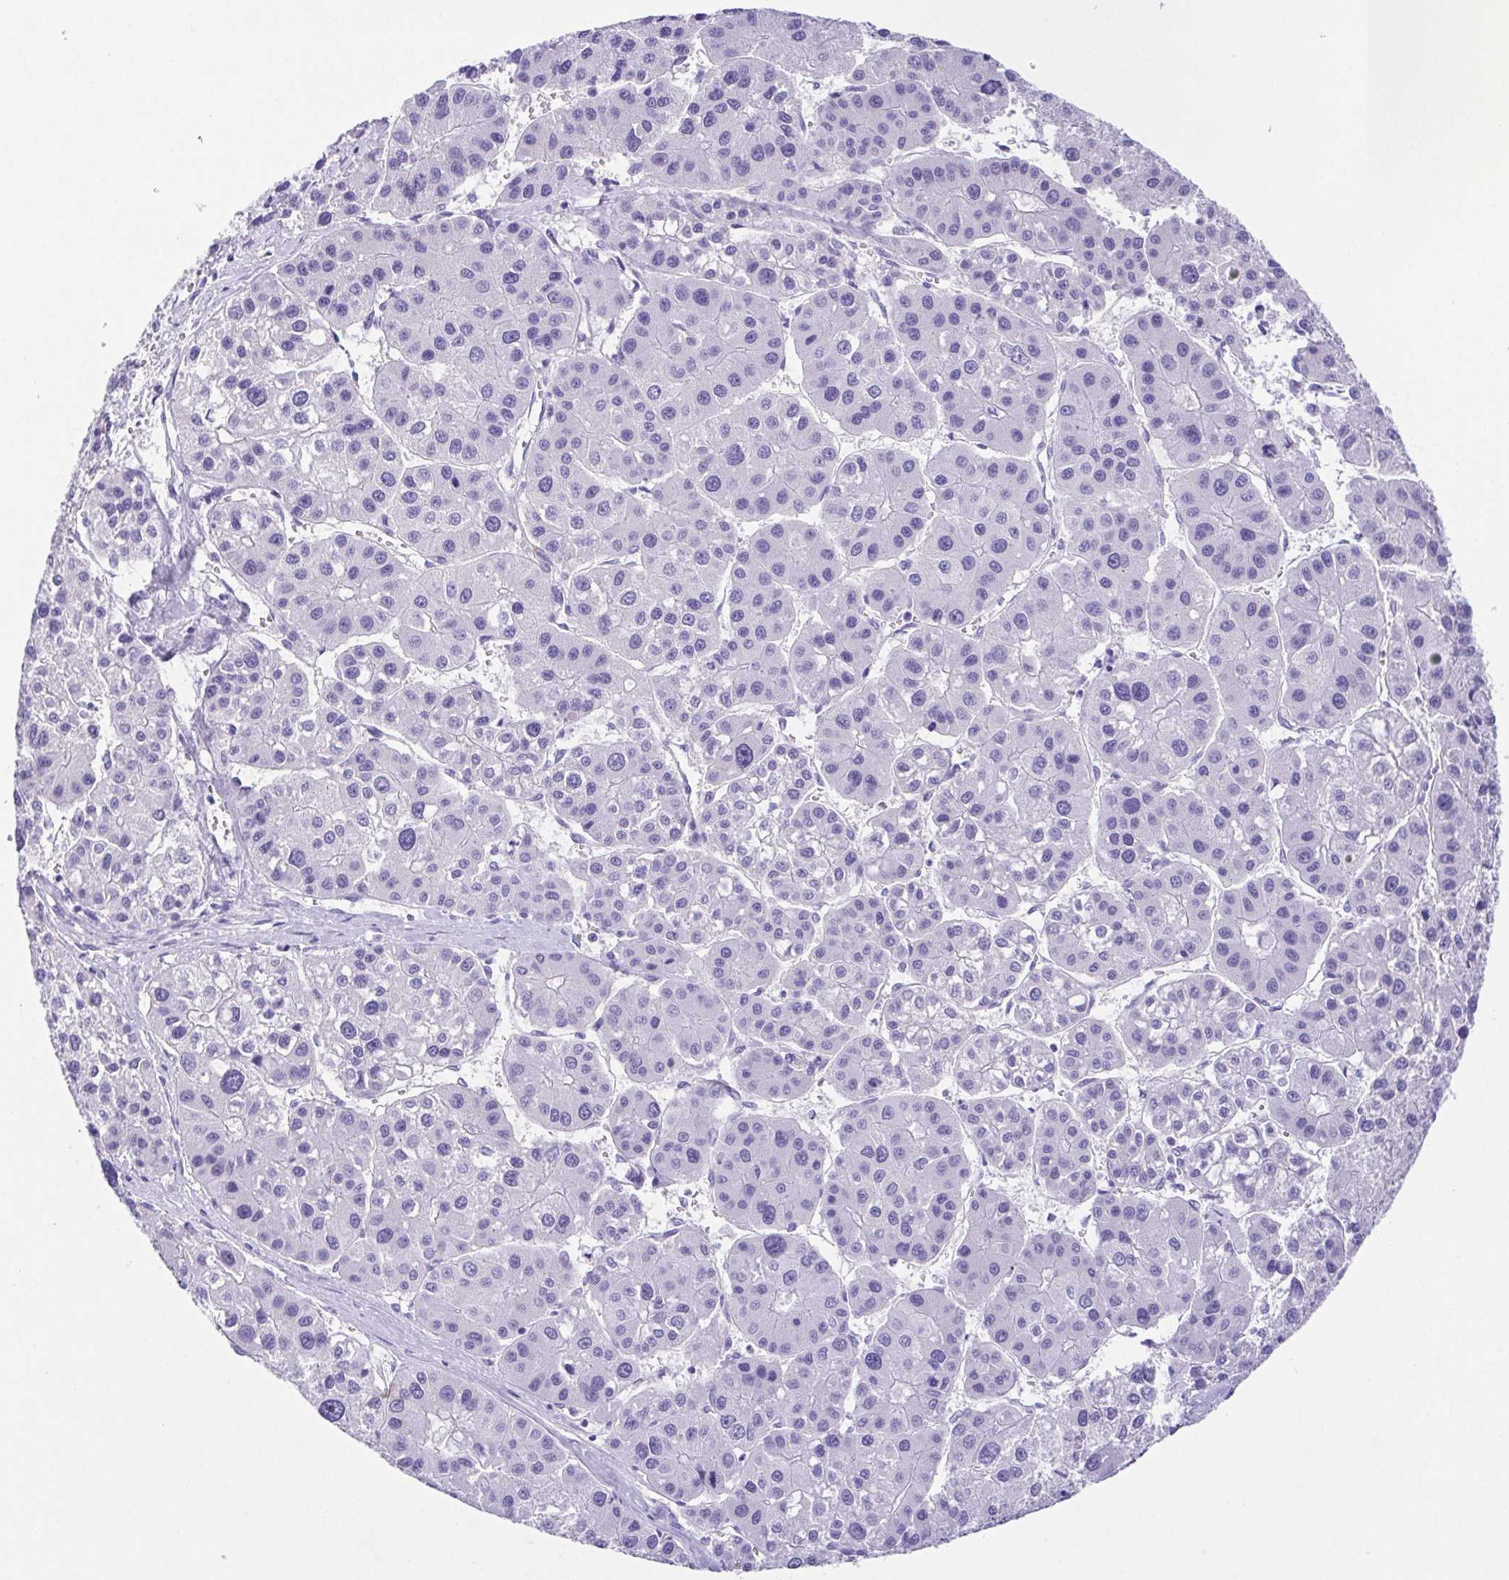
{"staining": {"intensity": "negative", "quantity": "none", "location": "none"}, "tissue": "liver cancer", "cell_type": "Tumor cells", "image_type": "cancer", "snomed": [{"axis": "morphology", "description": "Carcinoma, Hepatocellular, NOS"}, {"axis": "topography", "description": "Liver"}], "caption": "A photomicrograph of hepatocellular carcinoma (liver) stained for a protein reveals no brown staining in tumor cells.", "gene": "SPATA4", "patient": {"sex": "male", "age": 73}}